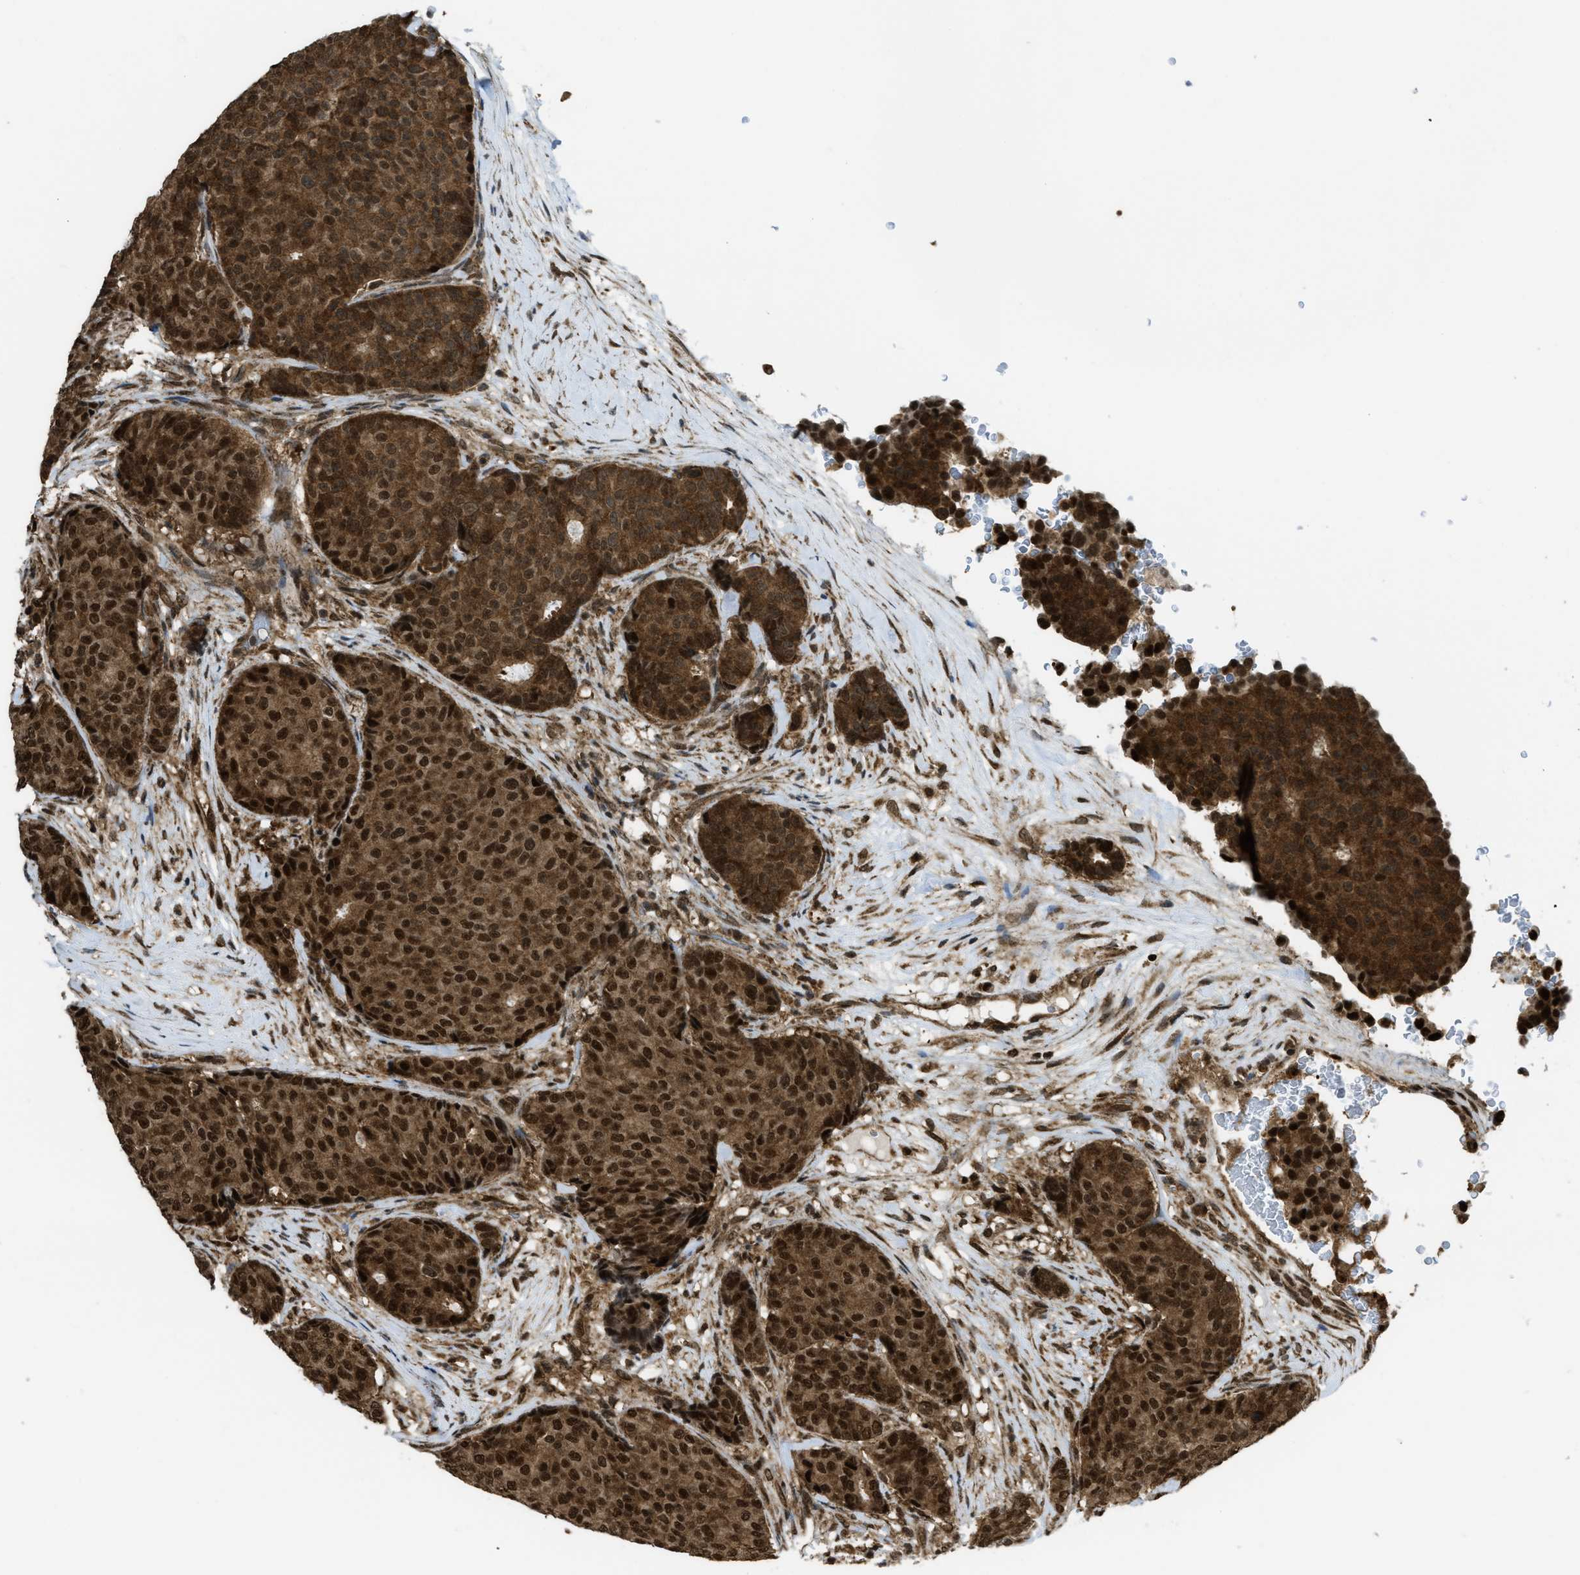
{"staining": {"intensity": "strong", "quantity": ">75%", "location": "cytoplasmic/membranous,nuclear"}, "tissue": "breast cancer", "cell_type": "Tumor cells", "image_type": "cancer", "snomed": [{"axis": "morphology", "description": "Duct carcinoma"}, {"axis": "topography", "description": "Breast"}], "caption": "A brown stain highlights strong cytoplasmic/membranous and nuclear expression of a protein in human breast cancer tumor cells.", "gene": "TNPO1", "patient": {"sex": "female", "age": 37}}